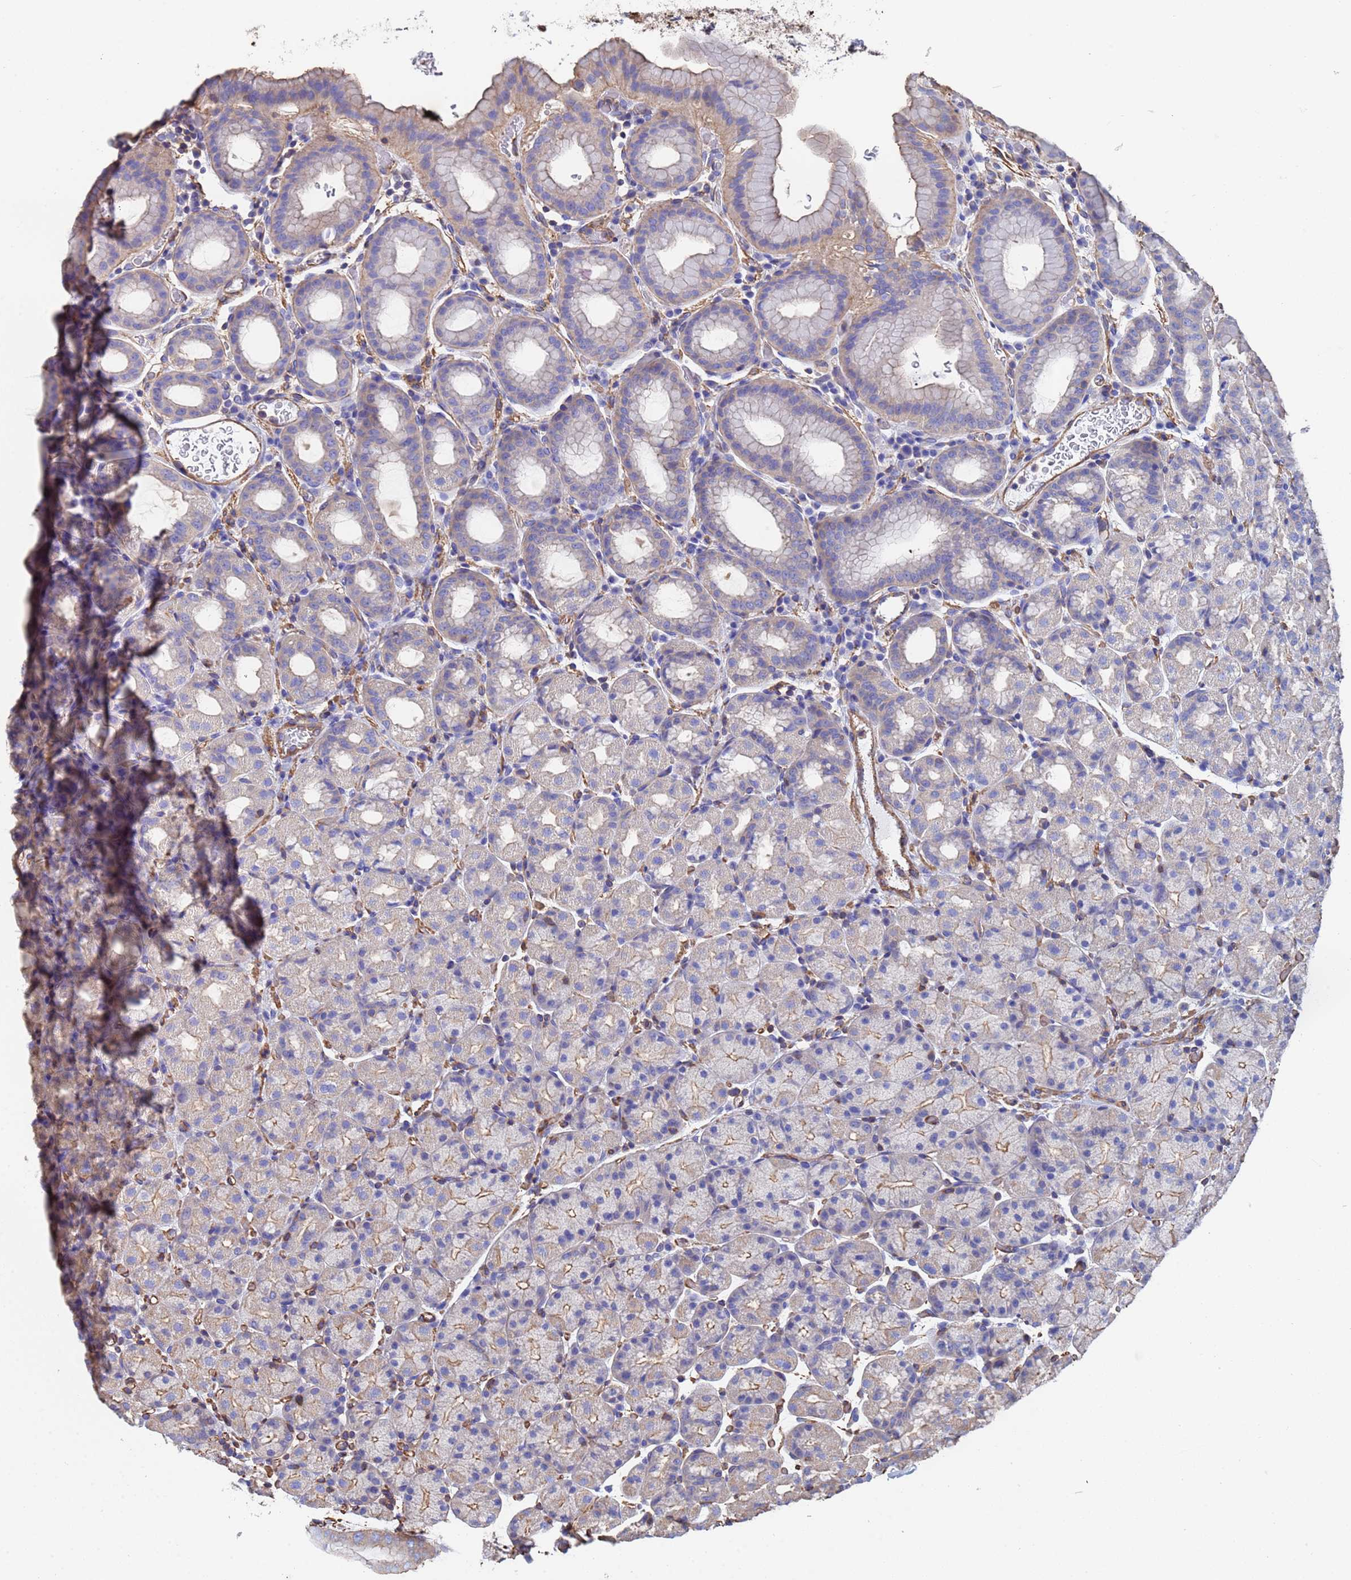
{"staining": {"intensity": "moderate", "quantity": "<25%", "location": "cytoplasmic/membranous"}, "tissue": "stomach", "cell_type": "Glandular cells", "image_type": "normal", "snomed": [{"axis": "morphology", "description": "Normal tissue, NOS"}, {"axis": "topography", "description": "Stomach, upper"}, {"axis": "topography", "description": "Stomach, lower"}, {"axis": "topography", "description": "Small intestine"}], "caption": "Human stomach stained for a protein (brown) exhibits moderate cytoplasmic/membranous positive staining in about <25% of glandular cells.", "gene": "MYL12A", "patient": {"sex": "male", "age": 68}}